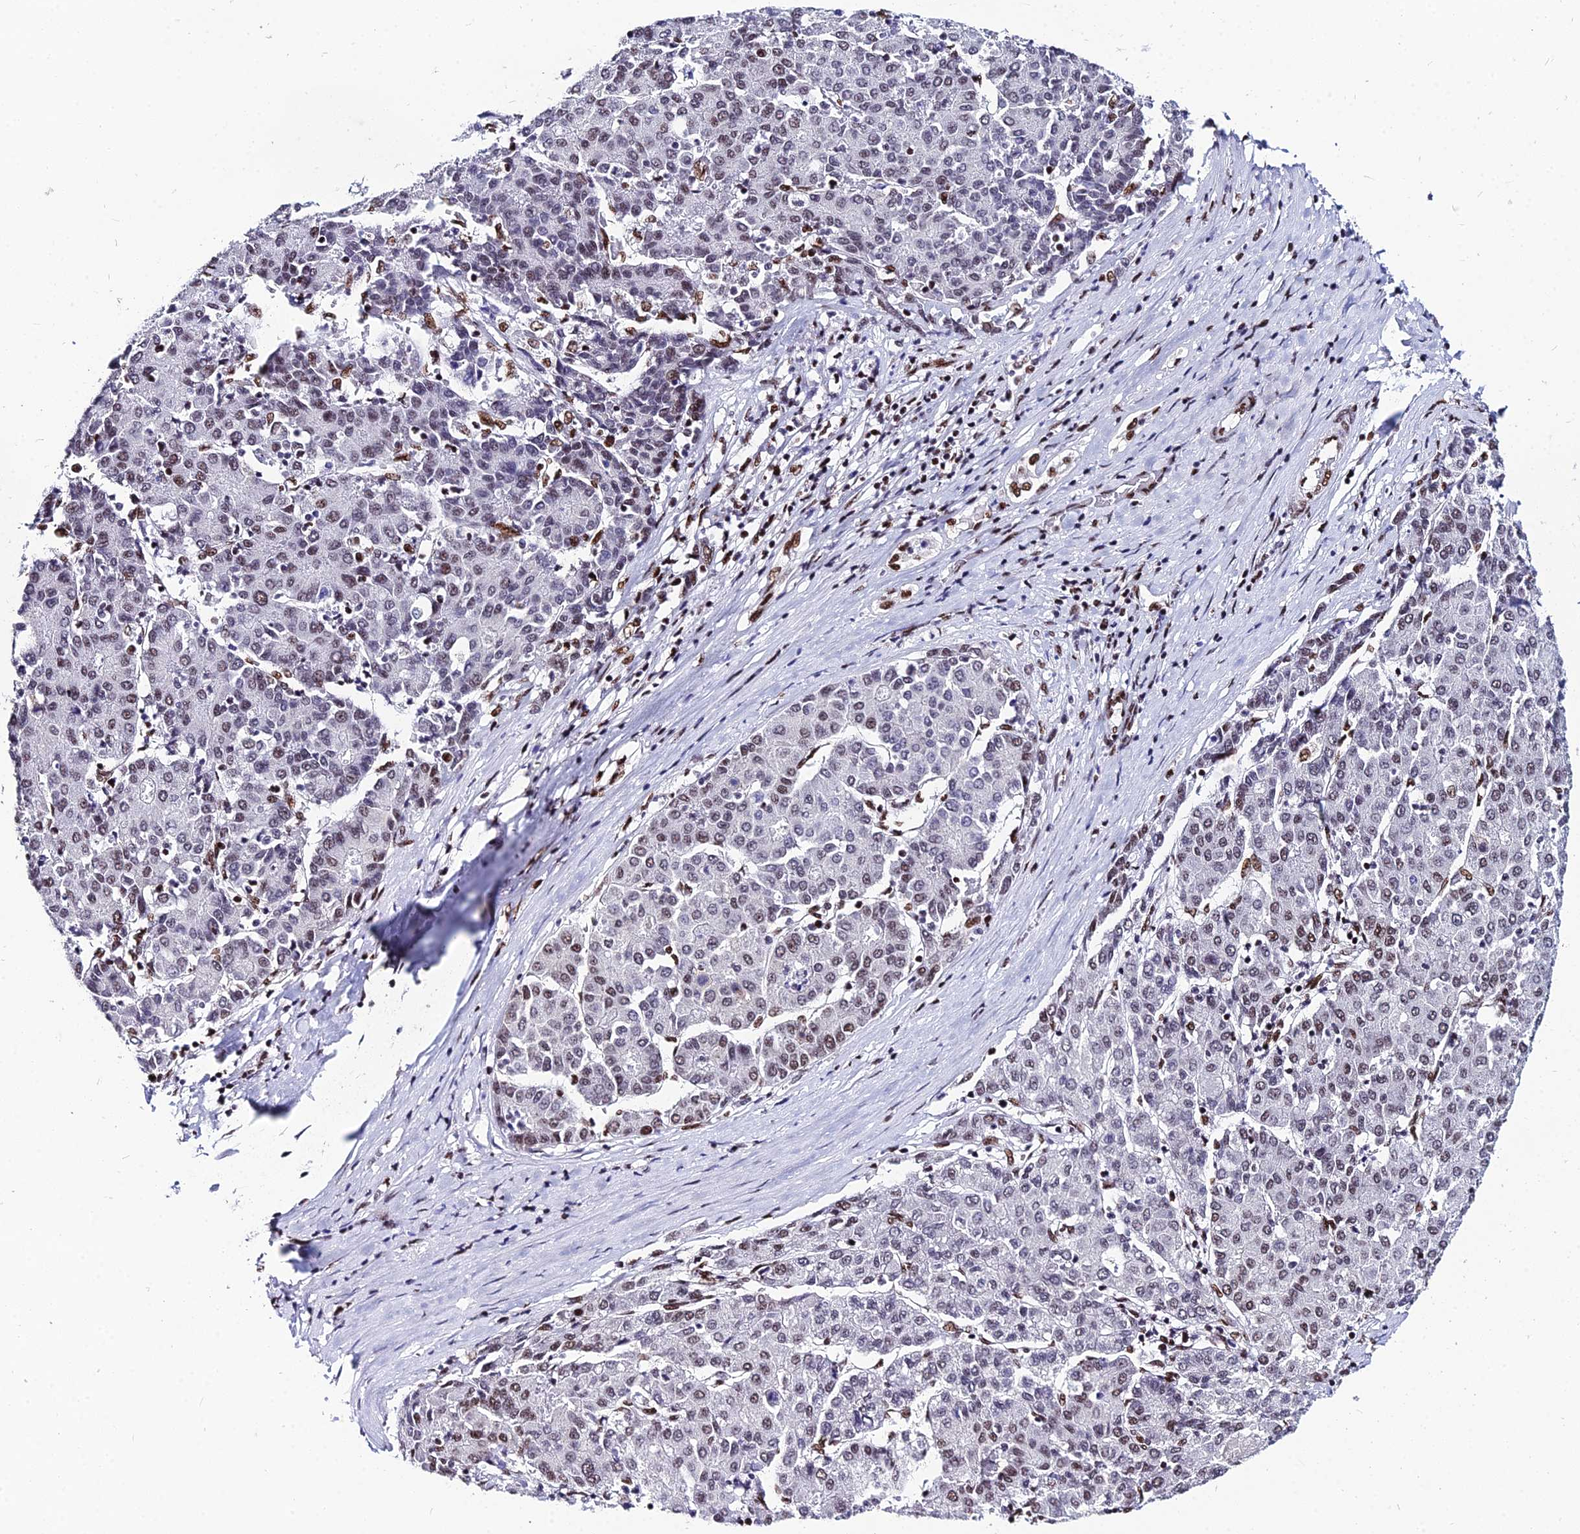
{"staining": {"intensity": "moderate", "quantity": "25%-75%", "location": "nuclear"}, "tissue": "liver cancer", "cell_type": "Tumor cells", "image_type": "cancer", "snomed": [{"axis": "morphology", "description": "Carcinoma, Hepatocellular, NOS"}, {"axis": "topography", "description": "Liver"}], "caption": "Moderate nuclear staining for a protein is seen in about 25%-75% of tumor cells of liver hepatocellular carcinoma using immunohistochemistry (IHC).", "gene": "HNRNPH1", "patient": {"sex": "male", "age": 65}}